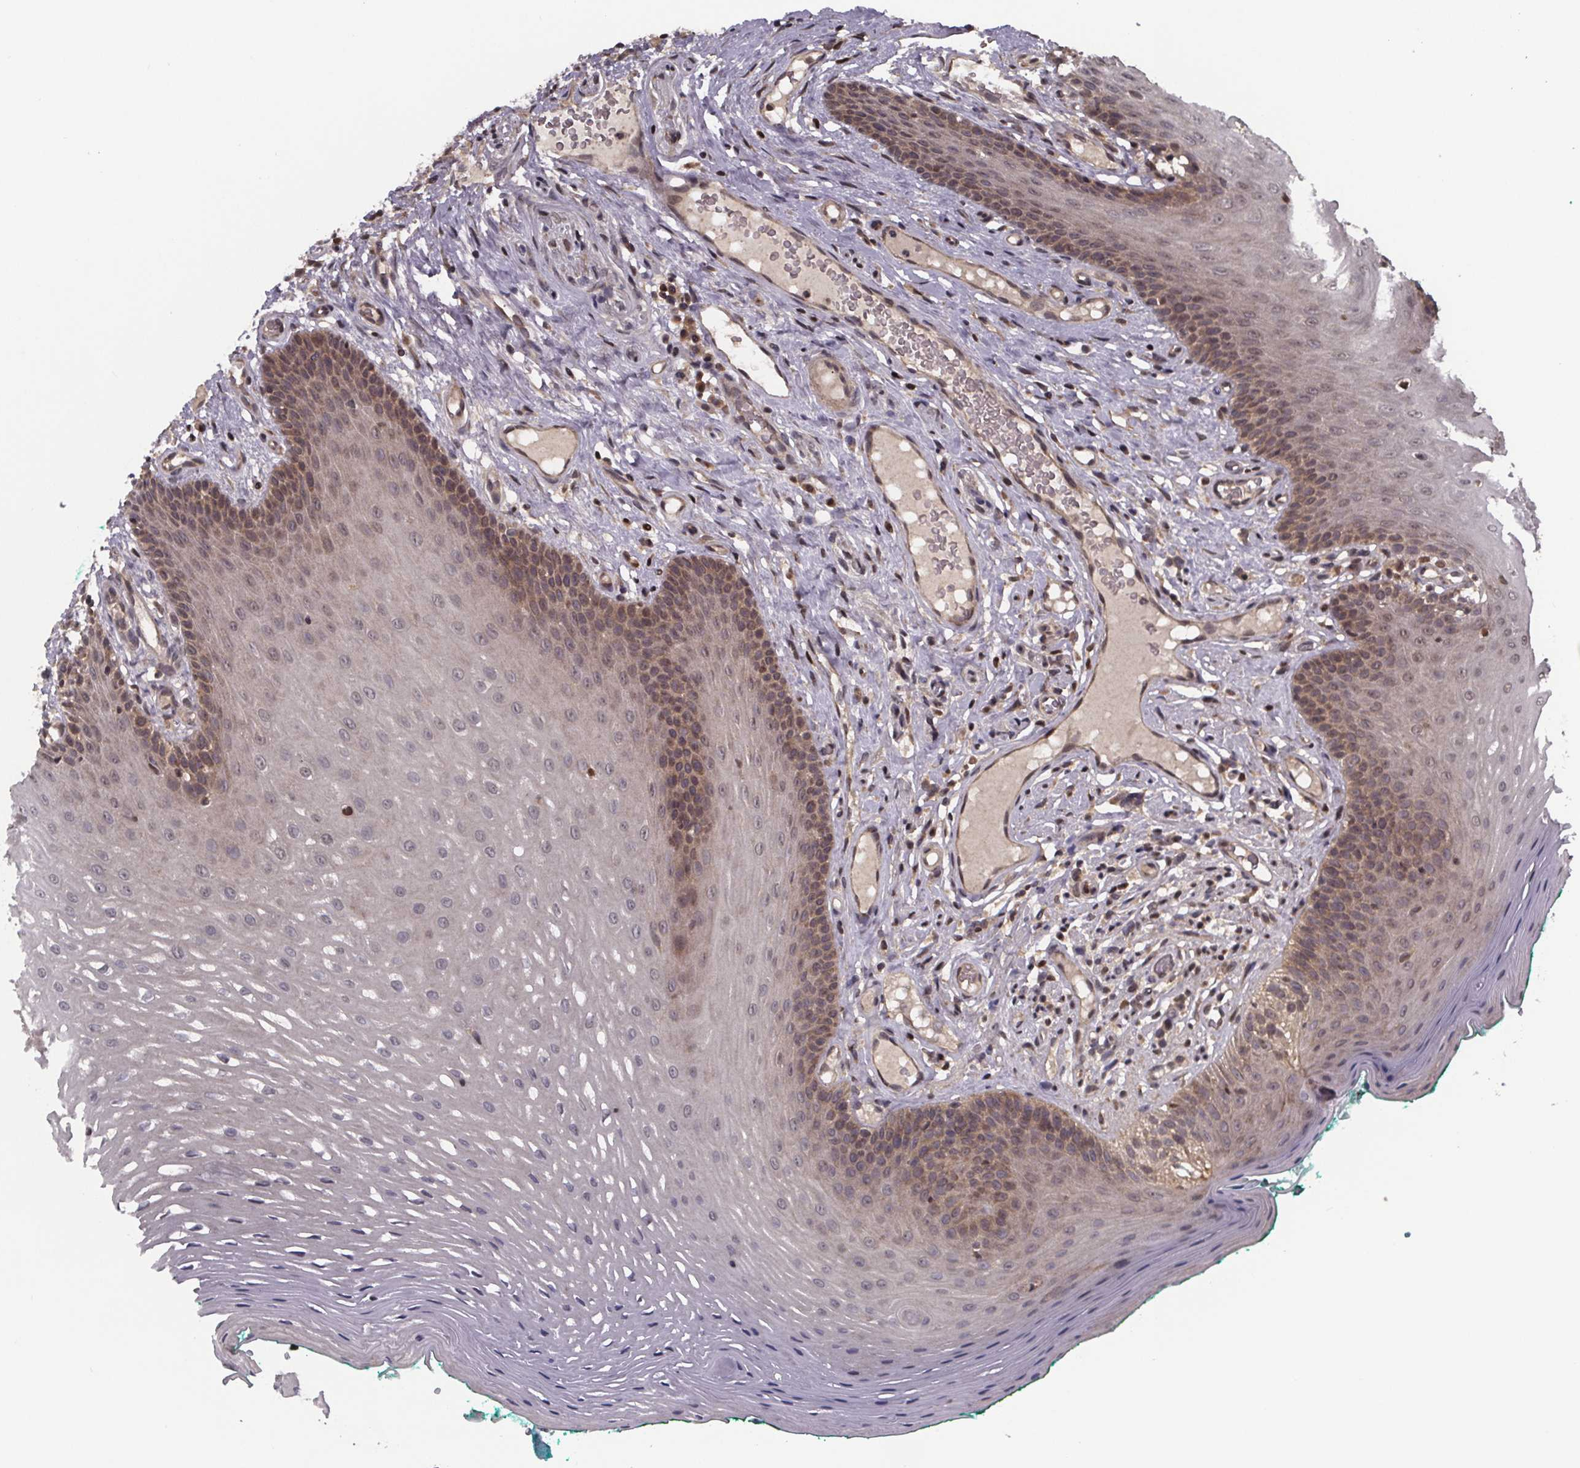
{"staining": {"intensity": "weak", "quantity": "25%-75%", "location": "cytoplasmic/membranous,nuclear"}, "tissue": "oral mucosa", "cell_type": "Squamous epithelial cells", "image_type": "normal", "snomed": [{"axis": "morphology", "description": "Normal tissue, NOS"}, {"axis": "morphology", "description": "Squamous cell carcinoma, NOS"}, {"axis": "topography", "description": "Oral tissue"}, {"axis": "topography", "description": "Head-Neck"}], "caption": "Unremarkable oral mucosa exhibits weak cytoplasmic/membranous,nuclear positivity in approximately 25%-75% of squamous epithelial cells, visualized by immunohistochemistry.", "gene": "FN3KRP", "patient": {"sex": "male", "age": 78}}